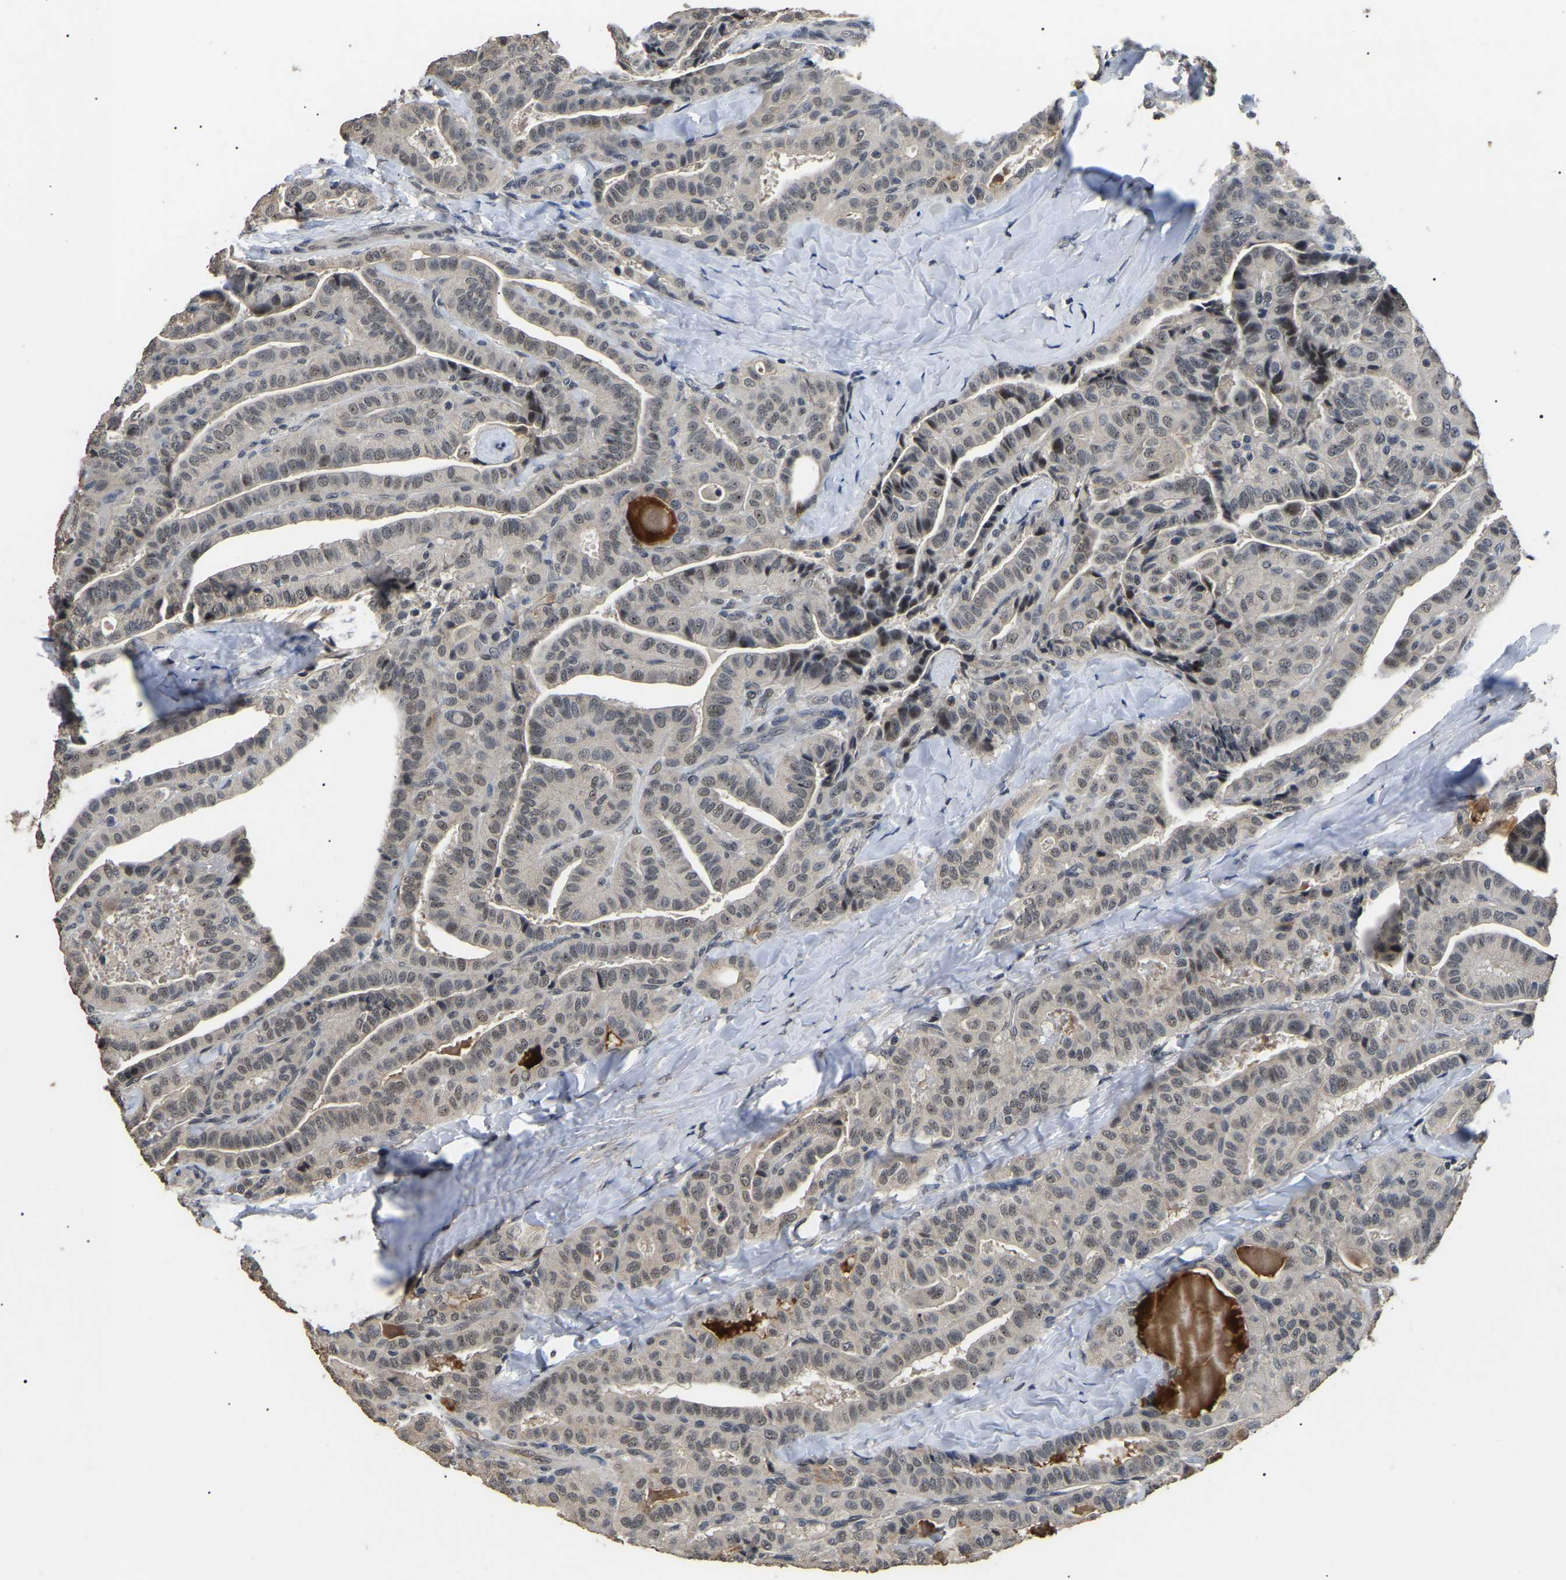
{"staining": {"intensity": "negative", "quantity": "none", "location": "none"}, "tissue": "thyroid cancer", "cell_type": "Tumor cells", "image_type": "cancer", "snomed": [{"axis": "morphology", "description": "Papillary adenocarcinoma, NOS"}, {"axis": "topography", "description": "Thyroid gland"}], "caption": "High power microscopy micrograph of an immunohistochemistry (IHC) image of thyroid cancer, revealing no significant positivity in tumor cells. The staining is performed using DAB brown chromogen with nuclei counter-stained in using hematoxylin.", "gene": "PPM1E", "patient": {"sex": "male", "age": 77}}